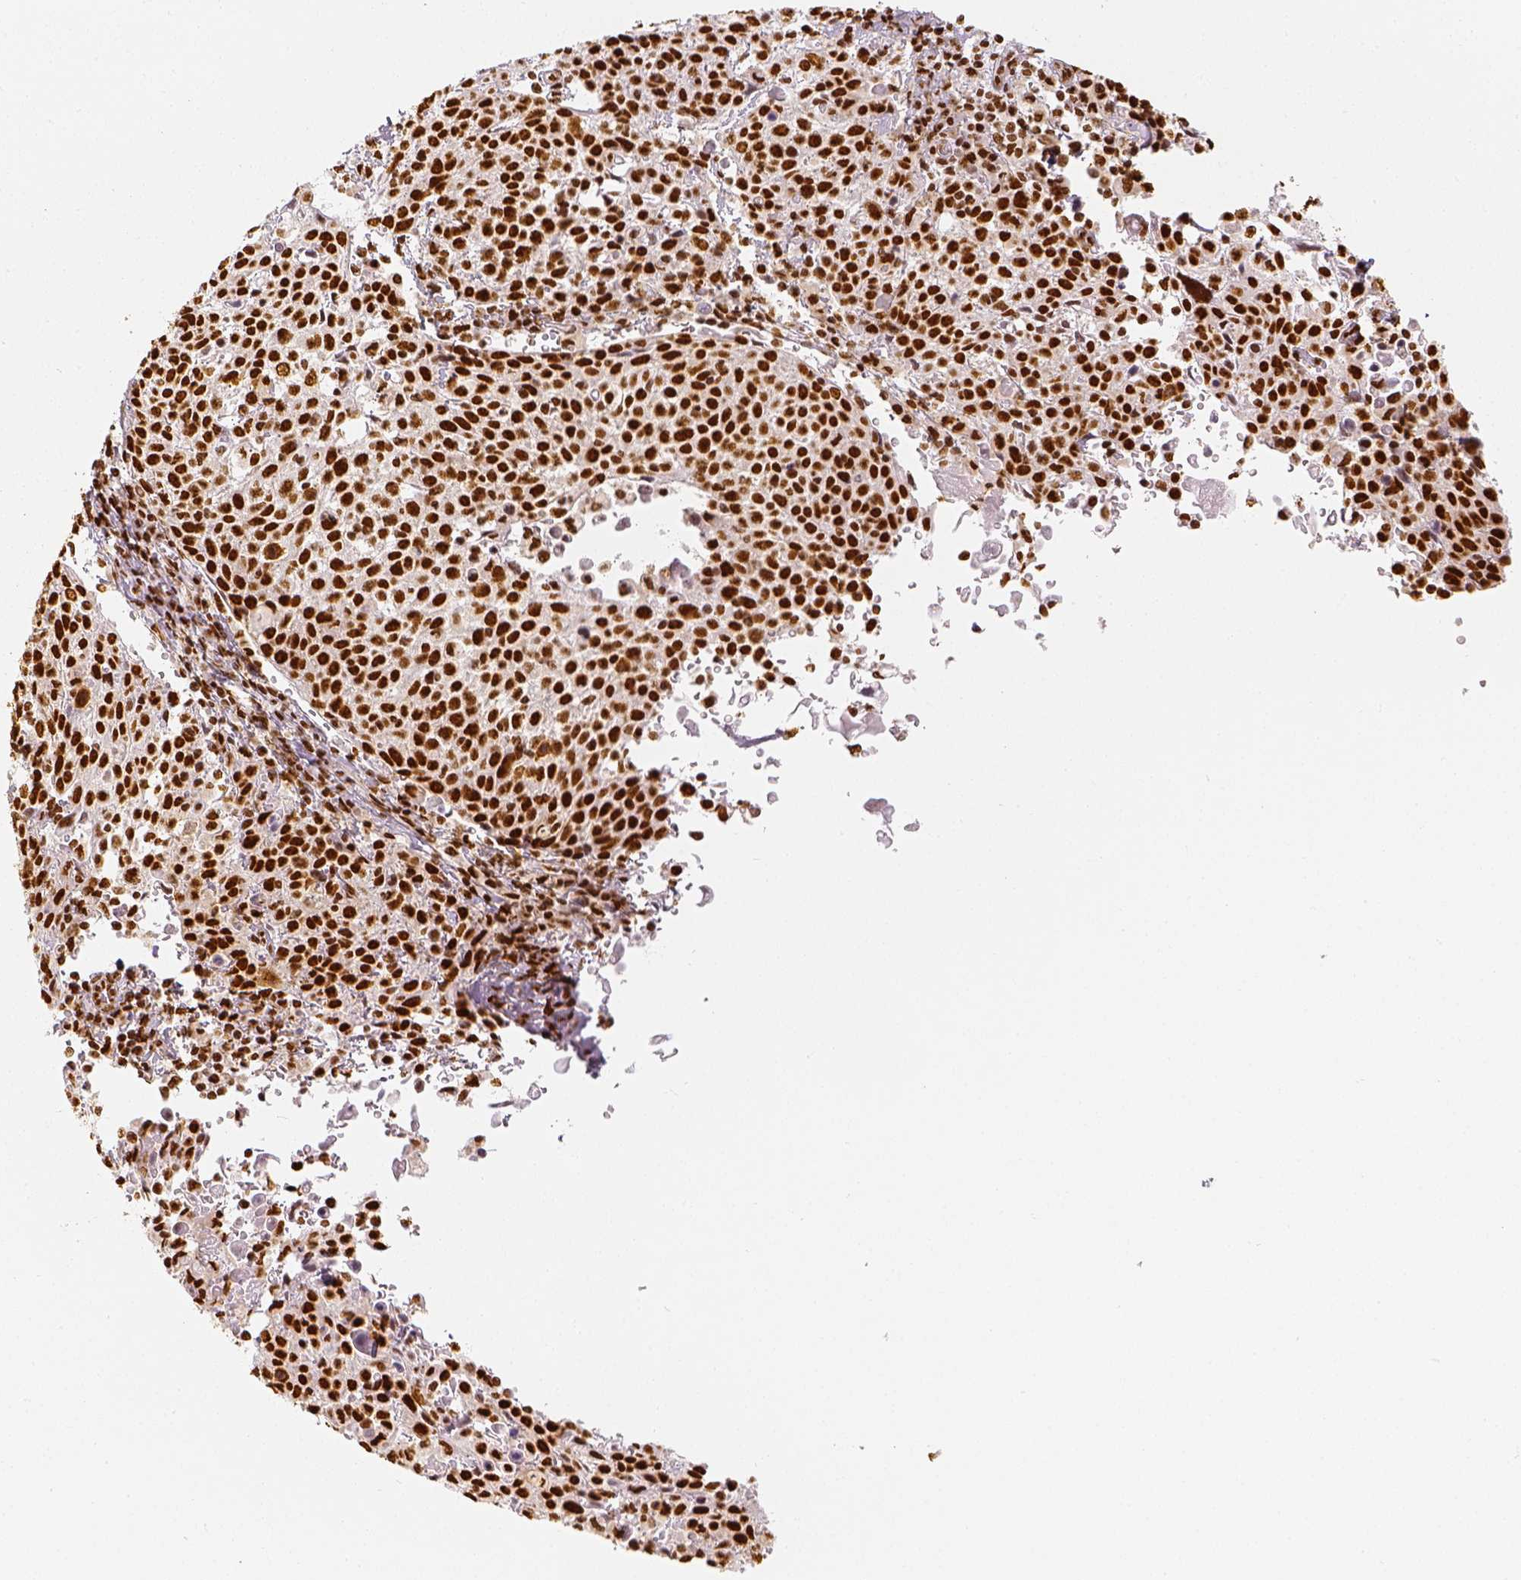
{"staining": {"intensity": "strong", "quantity": ">75%", "location": "nuclear"}, "tissue": "cervical cancer", "cell_type": "Tumor cells", "image_type": "cancer", "snomed": [{"axis": "morphology", "description": "Squamous cell carcinoma, NOS"}, {"axis": "topography", "description": "Cervix"}], "caption": "IHC photomicrograph of cervical cancer stained for a protein (brown), which demonstrates high levels of strong nuclear positivity in approximately >75% of tumor cells.", "gene": "KDM5B", "patient": {"sex": "female", "age": 61}}